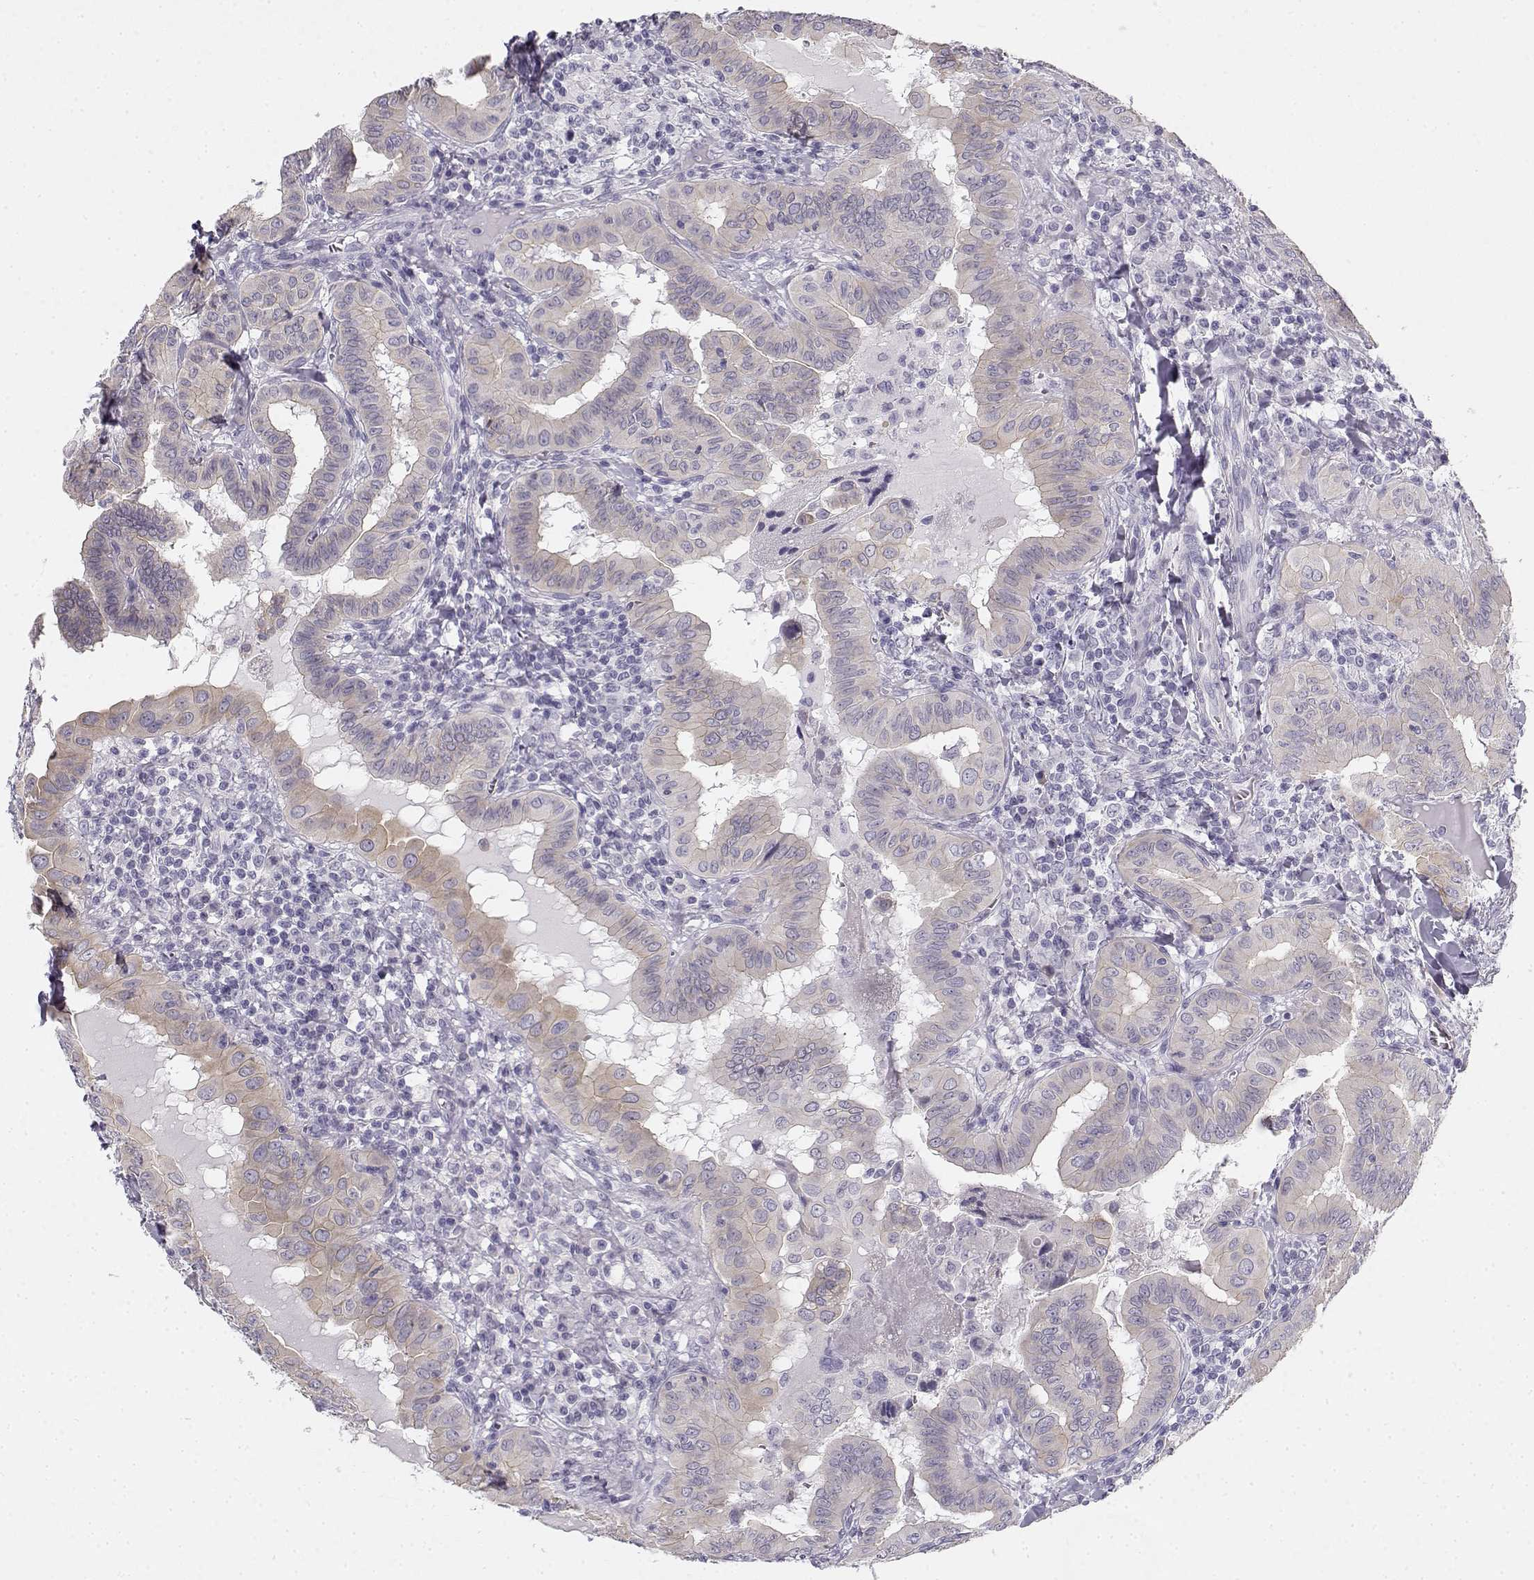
{"staining": {"intensity": "weak", "quantity": ">75%", "location": "cytoplasmic/membranous"}, "tissue": "thyroid cancer", "cell_type": "Tumor cells", "image_type": "cancer", "snomed": [{"axis": "morphology", "description": "Papillary adenocarcinoma, NOS"}, {"axis": "topography", "description": "Thyroid gland"}], "caption": "Immunohistochemistry (IHC) image of thyroid cancer (papillary adenocarcinoma) stained for a protein (brown), which displays low levels of weak cytoplasmic/membranous staining in about >75% of tumor cells.", "gene": "CREB3L3", "patient": {"sex": "female", "age": 37}}